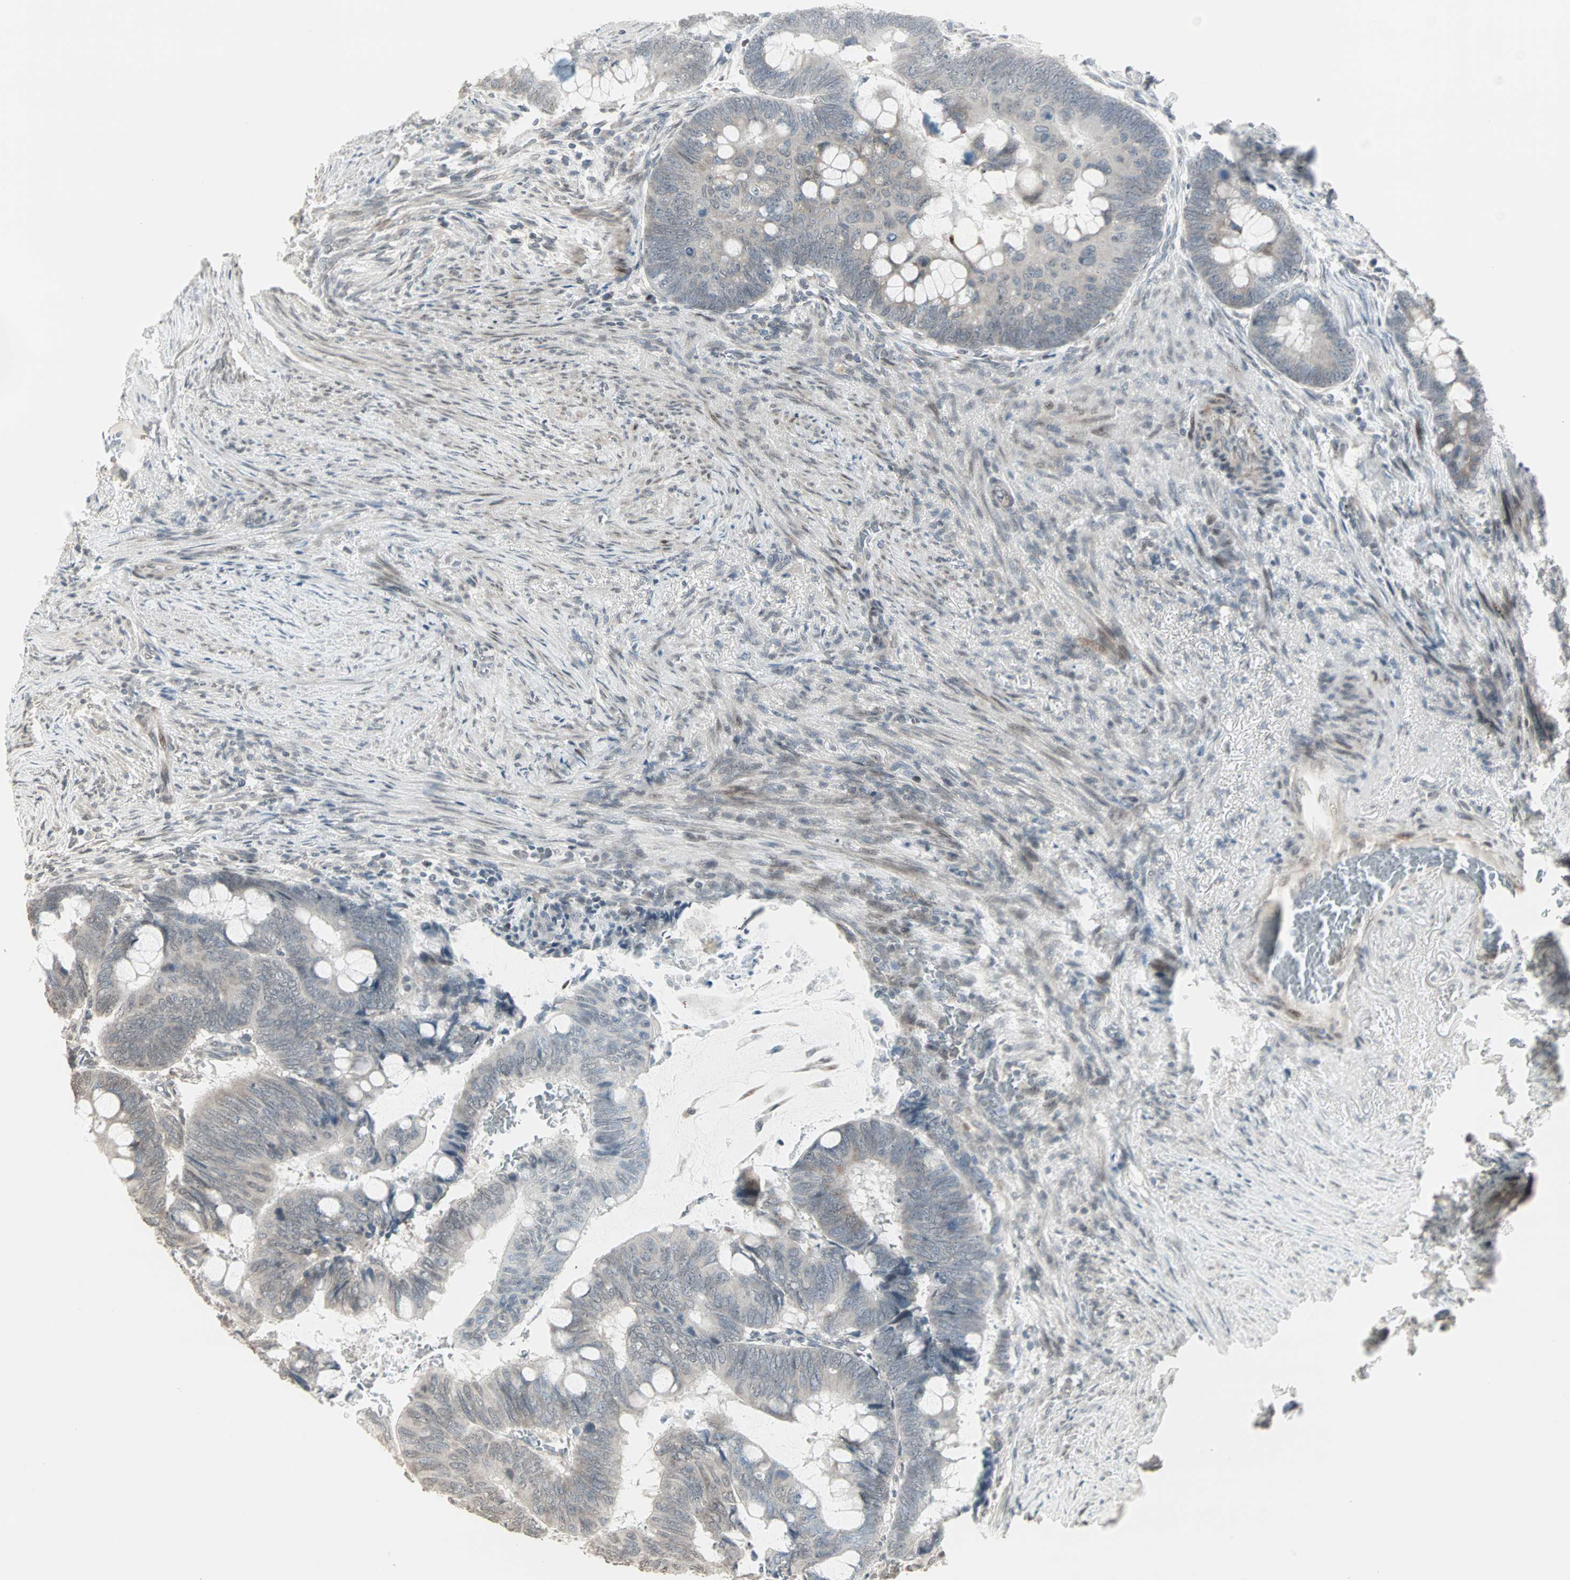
{"staining": {"intensity": "weak", "quantity": "25%-75%", "location": "cytoplasmic/membranous"}, "tissue": "colorectal cancer", "cell_type": "Tumor cells", "image_type": "cancer", "snomed": [{"axis": "morphology", "description": "Normal tissue, NOS"}, {"axis": "morphology", "description": "Adenocarcinoma, NOS"}, {"axis": "topography", "description": "Rectum"}, {"axis": "topography", "description": "Peripheral nerve tissue"}], "caption": "Immunohistochemistry (IHC) micrograph of colorectal adenocarcinoma stained for a protein (brown), which exhibits low levels of weak cytoplasmic/membranous staining in approximately 25%-75% of tumor cells.", "gene": "CBLC", "patient": {"sex": "male", "age": 92}}